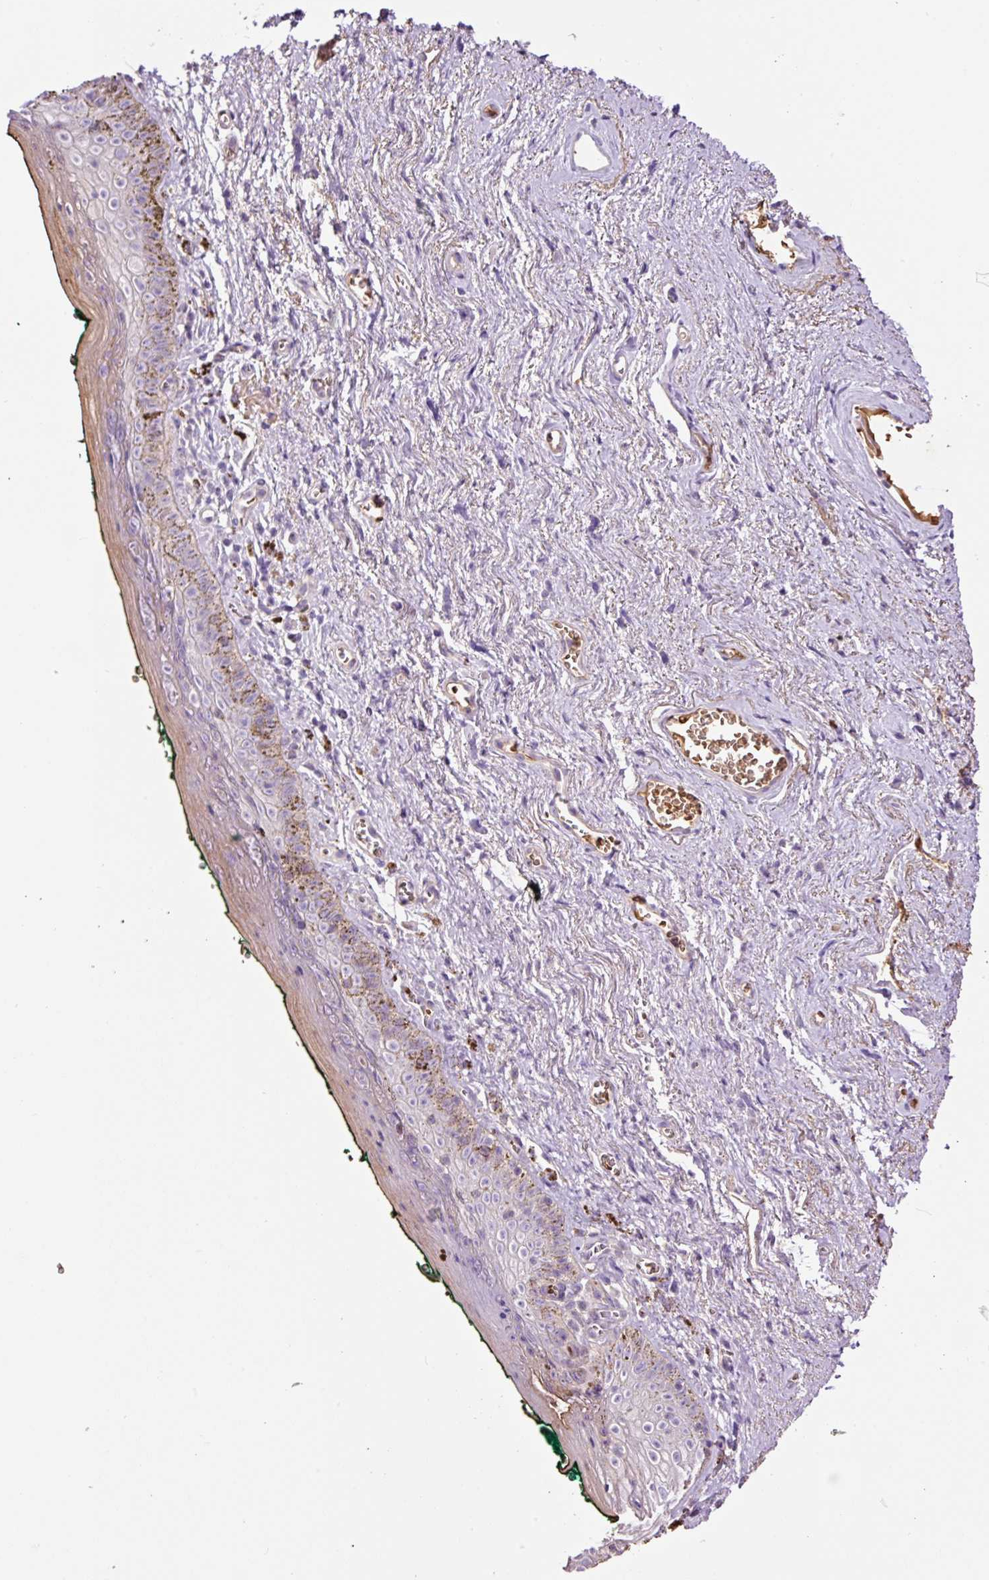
{"staining": {"intensity": "negative", "quantity": "none", "location": "none"}, "tissue": "vagina", "cell_type": "Squamous epithelial cells", "image_type": "normal", "snomed": [{"axis": "morphology", "description": "Normal tissue, NOS"}, {"axis": "topography", "description": "Vulva"}, {"axis": "topography", "description": "Vagina"}, {"axis": "topography", "description": "Peripheral nerve tissue"}], "caption": "This is an immunohistochemistry micrograph of unremarkable vagina. There is no staining in squamous epithelial cells.", "gene": "TMEM235", "patient": {"sex": "female", "age": 66}}